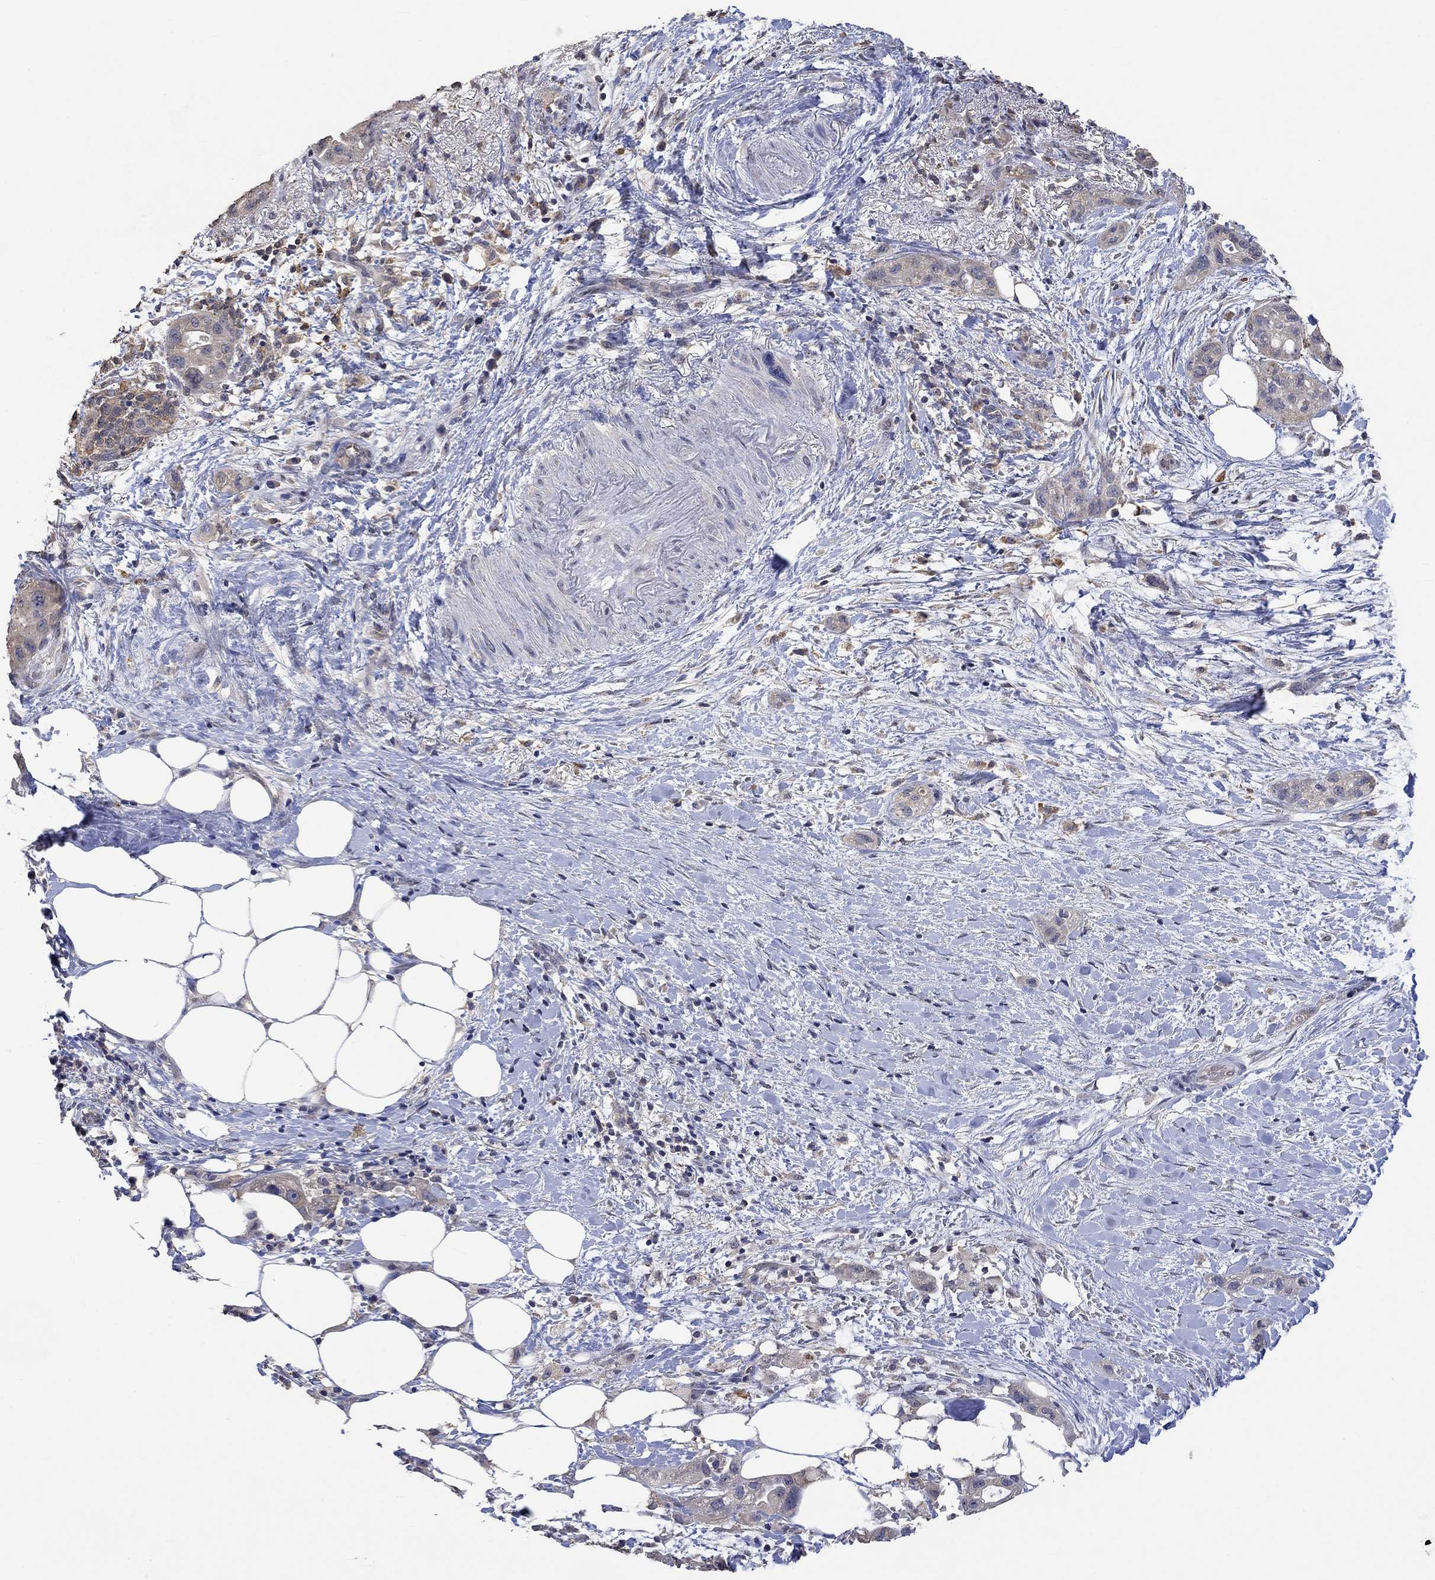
{"staining": {"intensity": "weak", "quantity": "<25%", "location": "cytoplasmic/membranous"}, "tissue": "pancreatic cancer", "cell_type": "Tumor cells", "image_type": "cancer", "snomed": [{"axis": "morphology", "description": "Adenocarcinoma, NOS"}, {"axis": "topography", "description": "Pancreas"}], "caption": "Tumor cells show no significant staining in pancreatic cancer.", "gene": "PTPN20", "patient": {"sex": "female", "age": 72}}